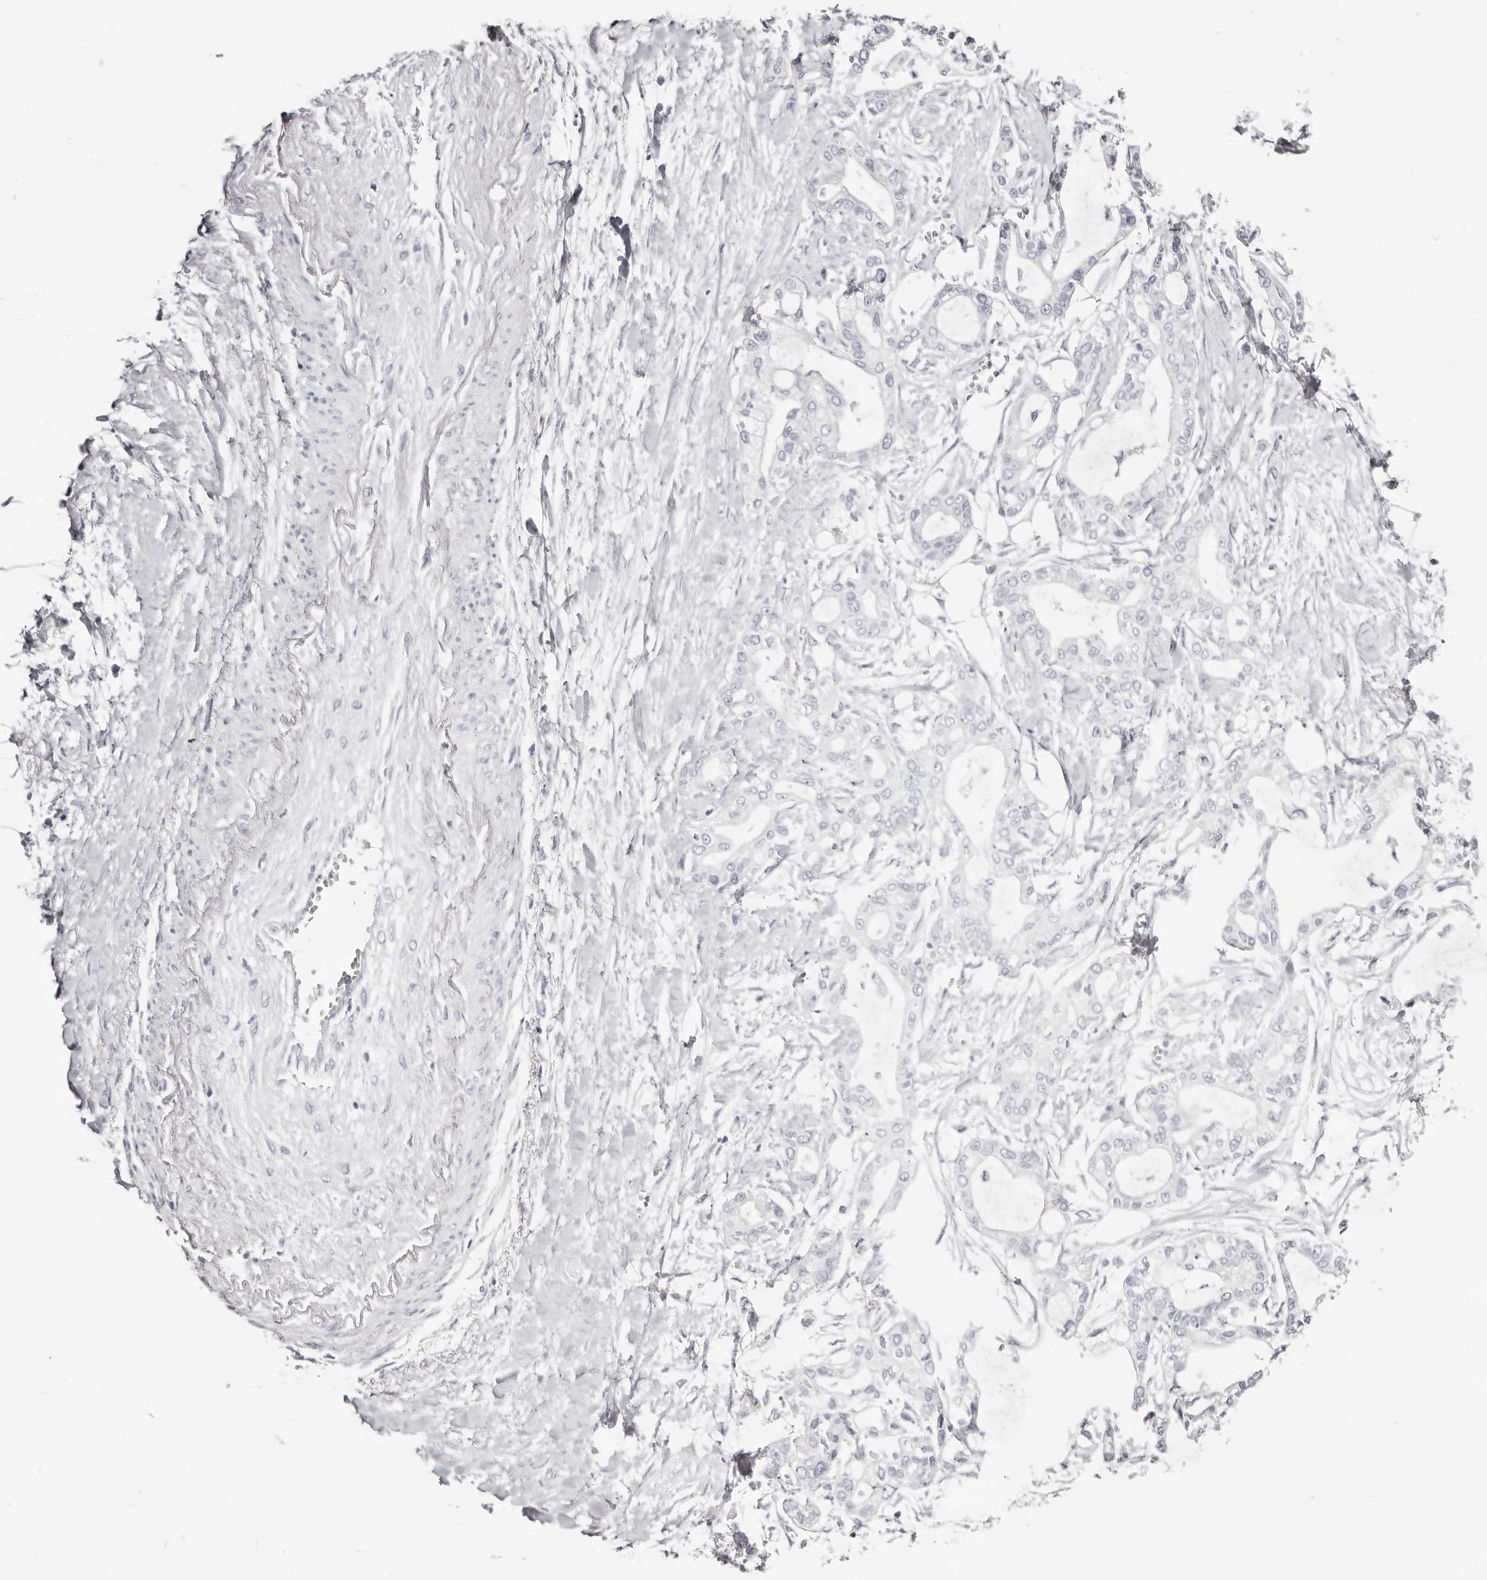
{"staining": {"intensity": "negative", "quantity": "none", "location": "none"}, "tissue": "pancreatic cancer", "cell_type": "Tumor cells", "image_type": "cancer", "snomed": [{"axis": "morphology", "description": "Adenocarcinoma, NOS"}, {"axis": "topography", "description": "Pancreas"}], "caption": "Tumor cells are negative for brown protein staining in pancreatic cancer. (DAB (3,3'-diaminobenzidine) immunohistochemistry (IHC), high magnification).", "gene": "AKNAD1", "patient": {"sex": "male", "age": 68}}